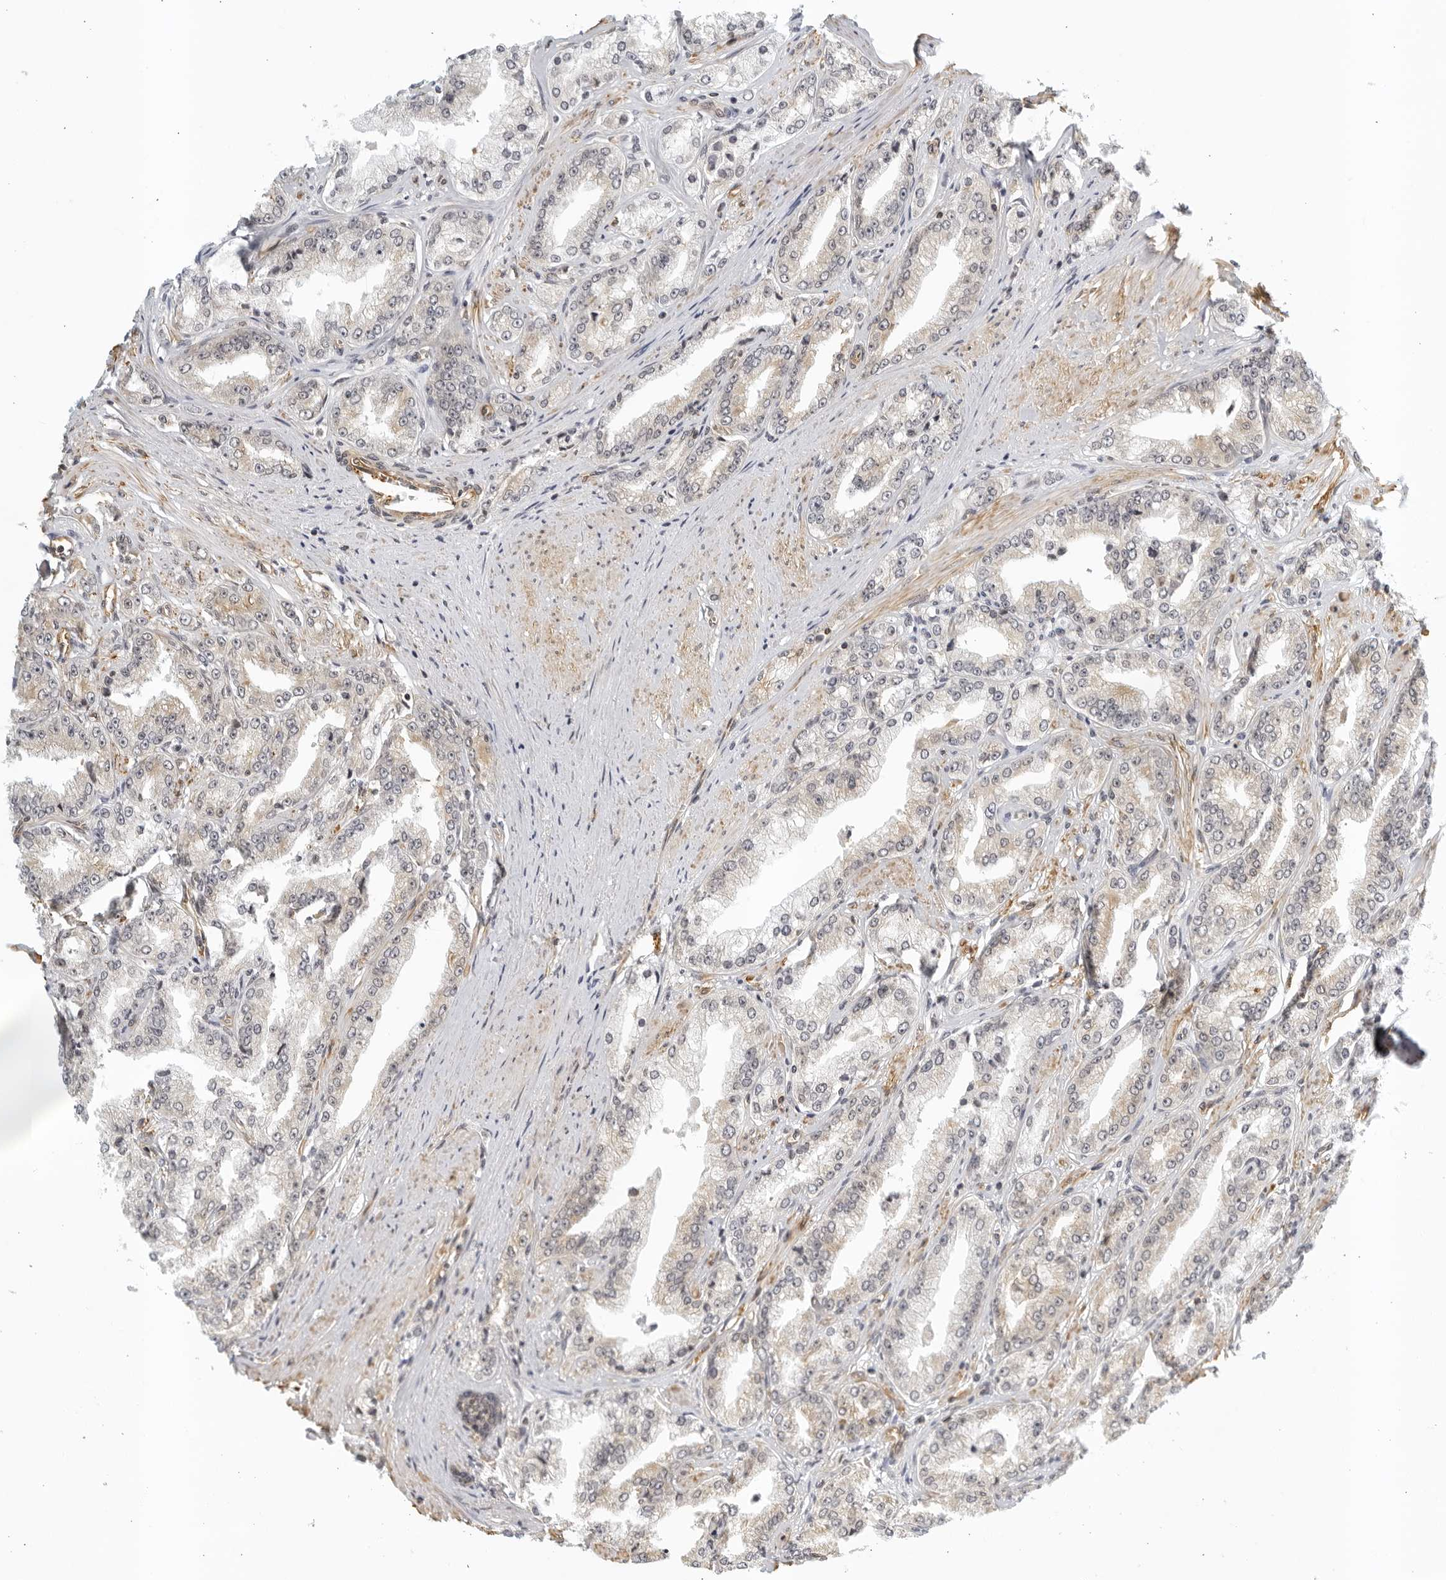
{"staining": {"intensity": "negative", "quantity": "none", "location": "none"}, "tissue": "prostate cancer", "cell_type": "Tumor cells", "image_type": "cancer", "snomed": [{"axis": "morphology", "description": "Adenocarcinoma, High grade"}, {"axis": "topography", "description": "Prostate"}], "caption": "The immunohistochemistry (IHC) micrograph has no significant positivity in tumor cells of adenocarcinoma (high-grade) (prostate) tissue. (DAB (3,3'-diaminobenzidine) immunohistochemistry (IHC) with hematoxylin counter stain).", "gene": "SERTAD4", "patient": {"sex": "male", "age": 71}}